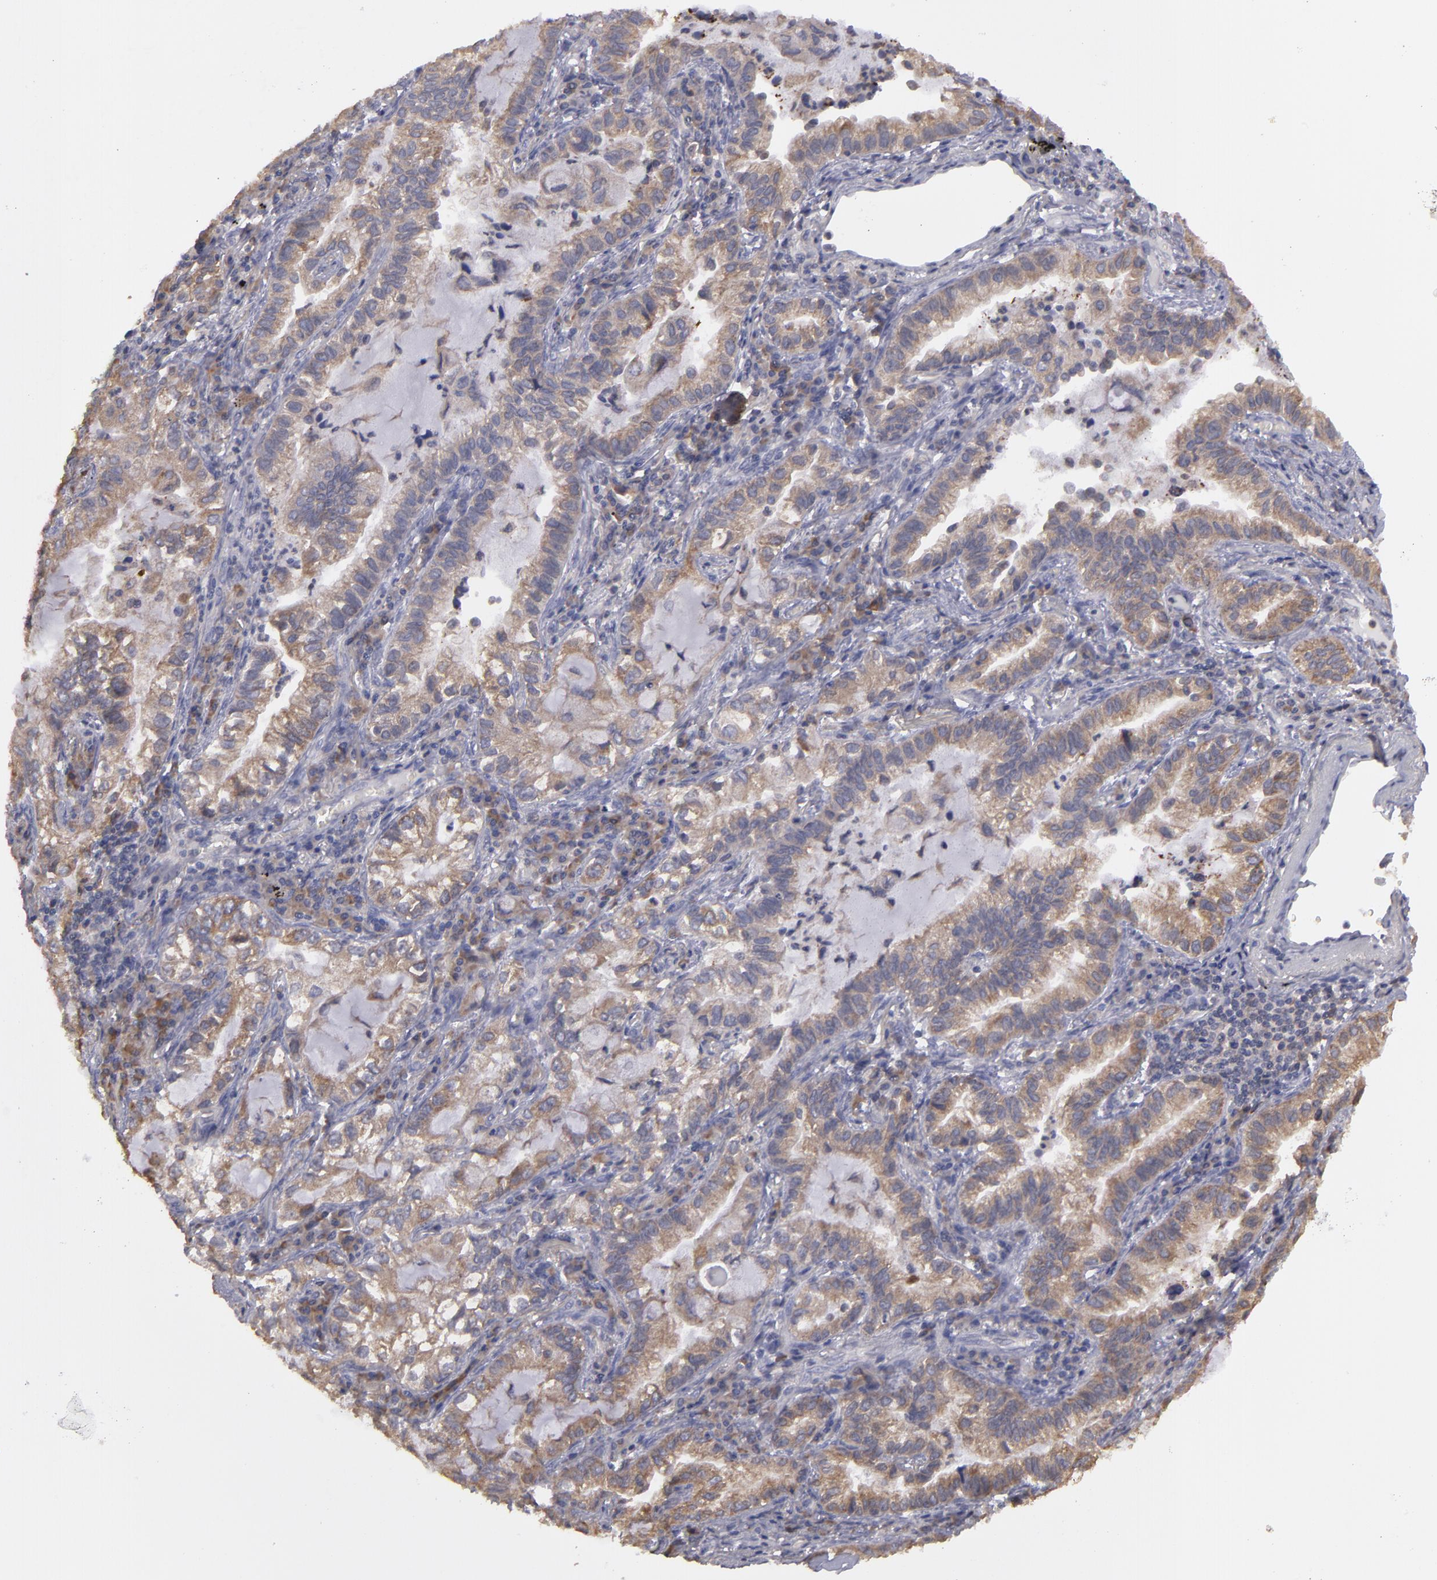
{"staining": {"intensity": "moderate", "quantity": ">75%", "location": "cytoplasmic/membranous"}, "tissue": "lung cancer", "cell_type": "Tumor cells", "image_type": "cancer", "snomed": [{"axis": "morphology", "description": "Adenocarcinoma, NOS"}, {"axis": "topography", "description": "Lung"}], "caption": "This histopathology image exhibits lung cancer stained with IHC to label a protein in brown. The cytoplasmic/membranous of tumor cells show moderate positivity for the protein. Nuclei are counter-stained blue.", "gene": "MTHFD1", "patient": {"sex": "female", "age": 50}}